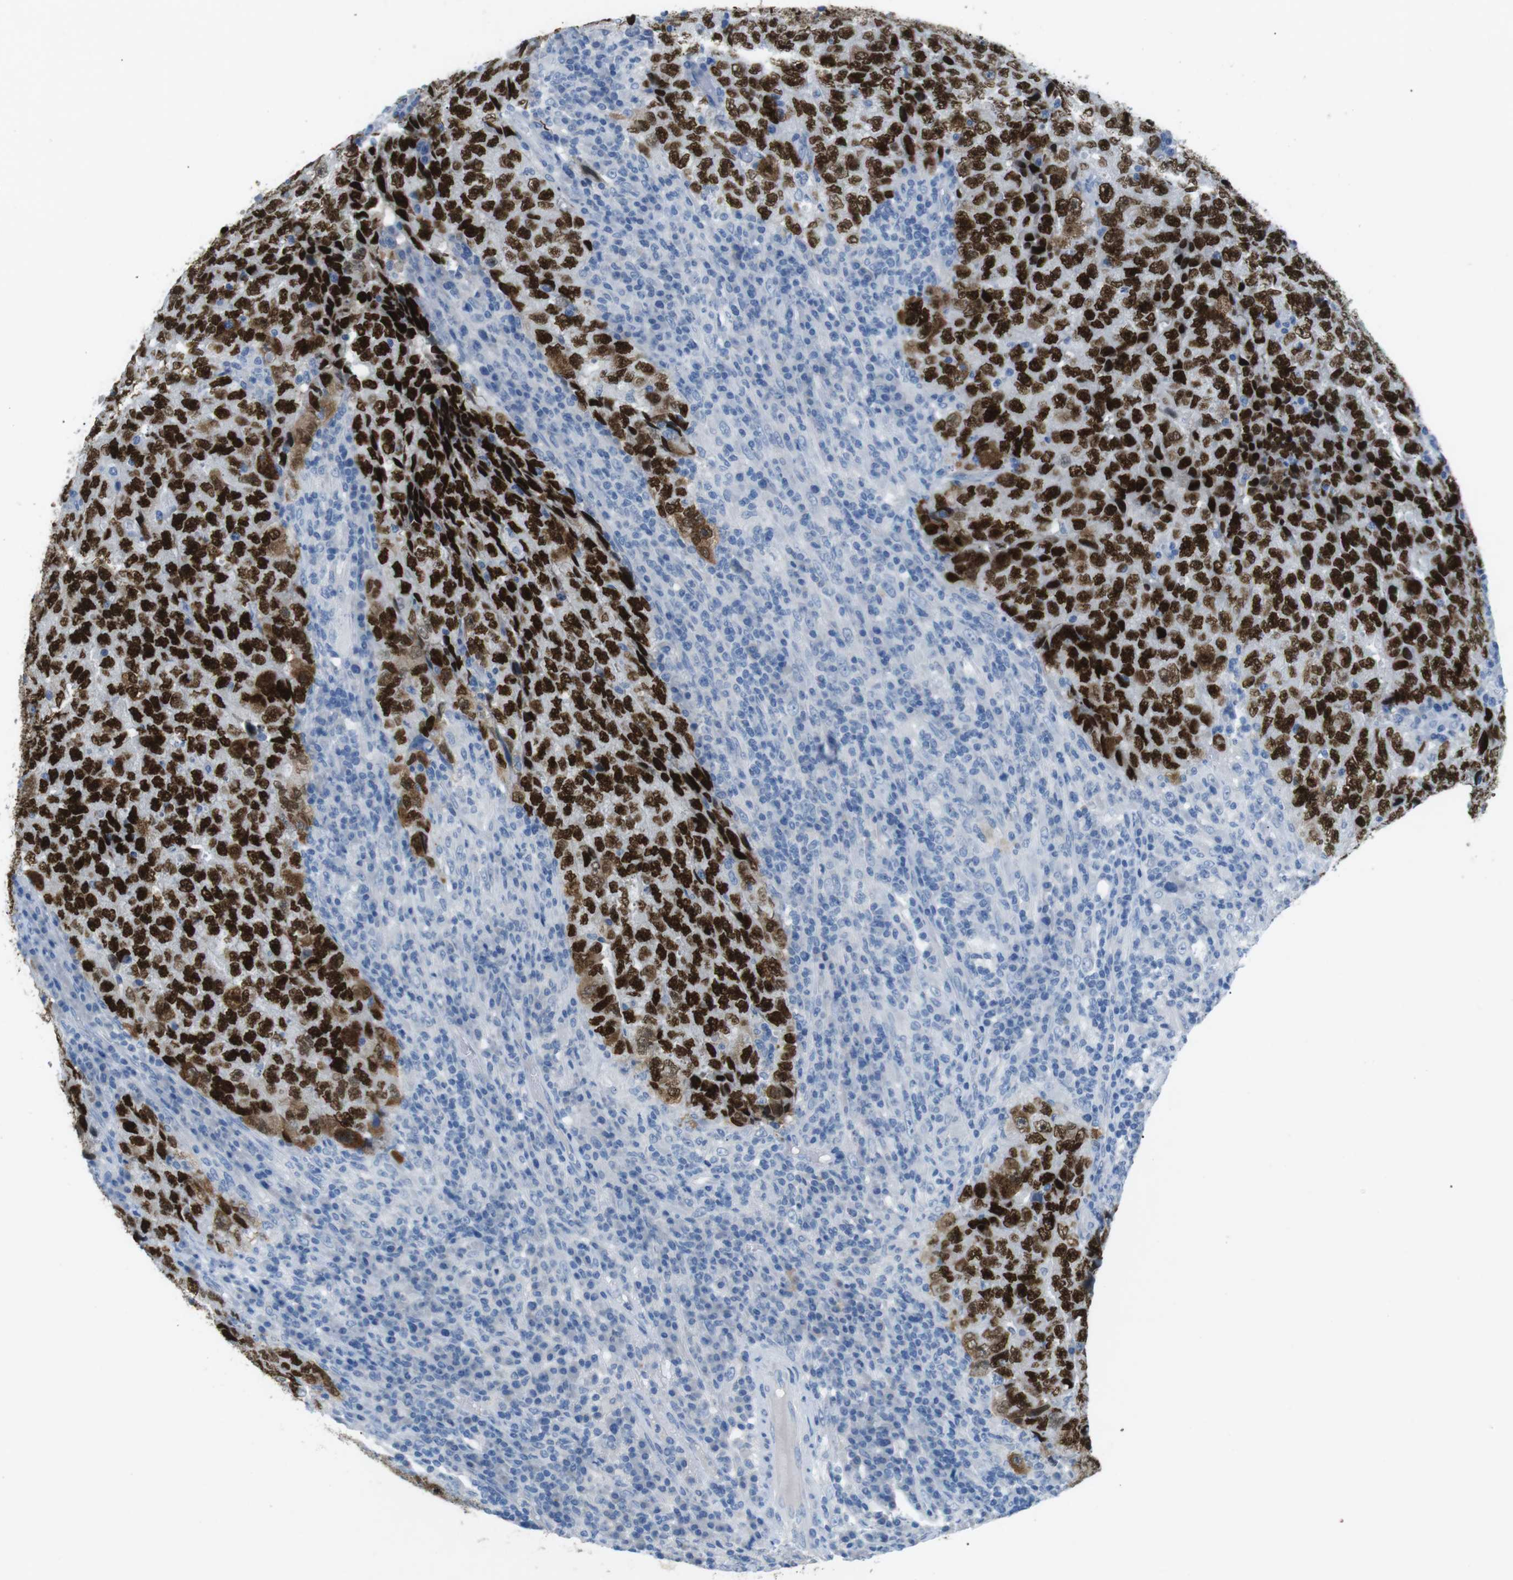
{"staining": {"intensity": "strong", "quantity": ">75%", "location": "nuclear"}, "tissue": "testis cancer", "cell_type": "Tumor cells", "image_type": "cancer", "snomed": [{"axis": "morphology", "description": "Necrosis, NOS"}, {"axis": "morphology", "description": "Carcinoma, Embryonal, NOS"}, {"axis": "topography", "description": "Testis"}], "caption": "Human testis embryonal carcinoma stained with a brown dye exhibits strong nuclear positive expression in approximately >75% of tumor cells.", "gene": "SALL4", "patient": {"sex": "male", "age": 19}}